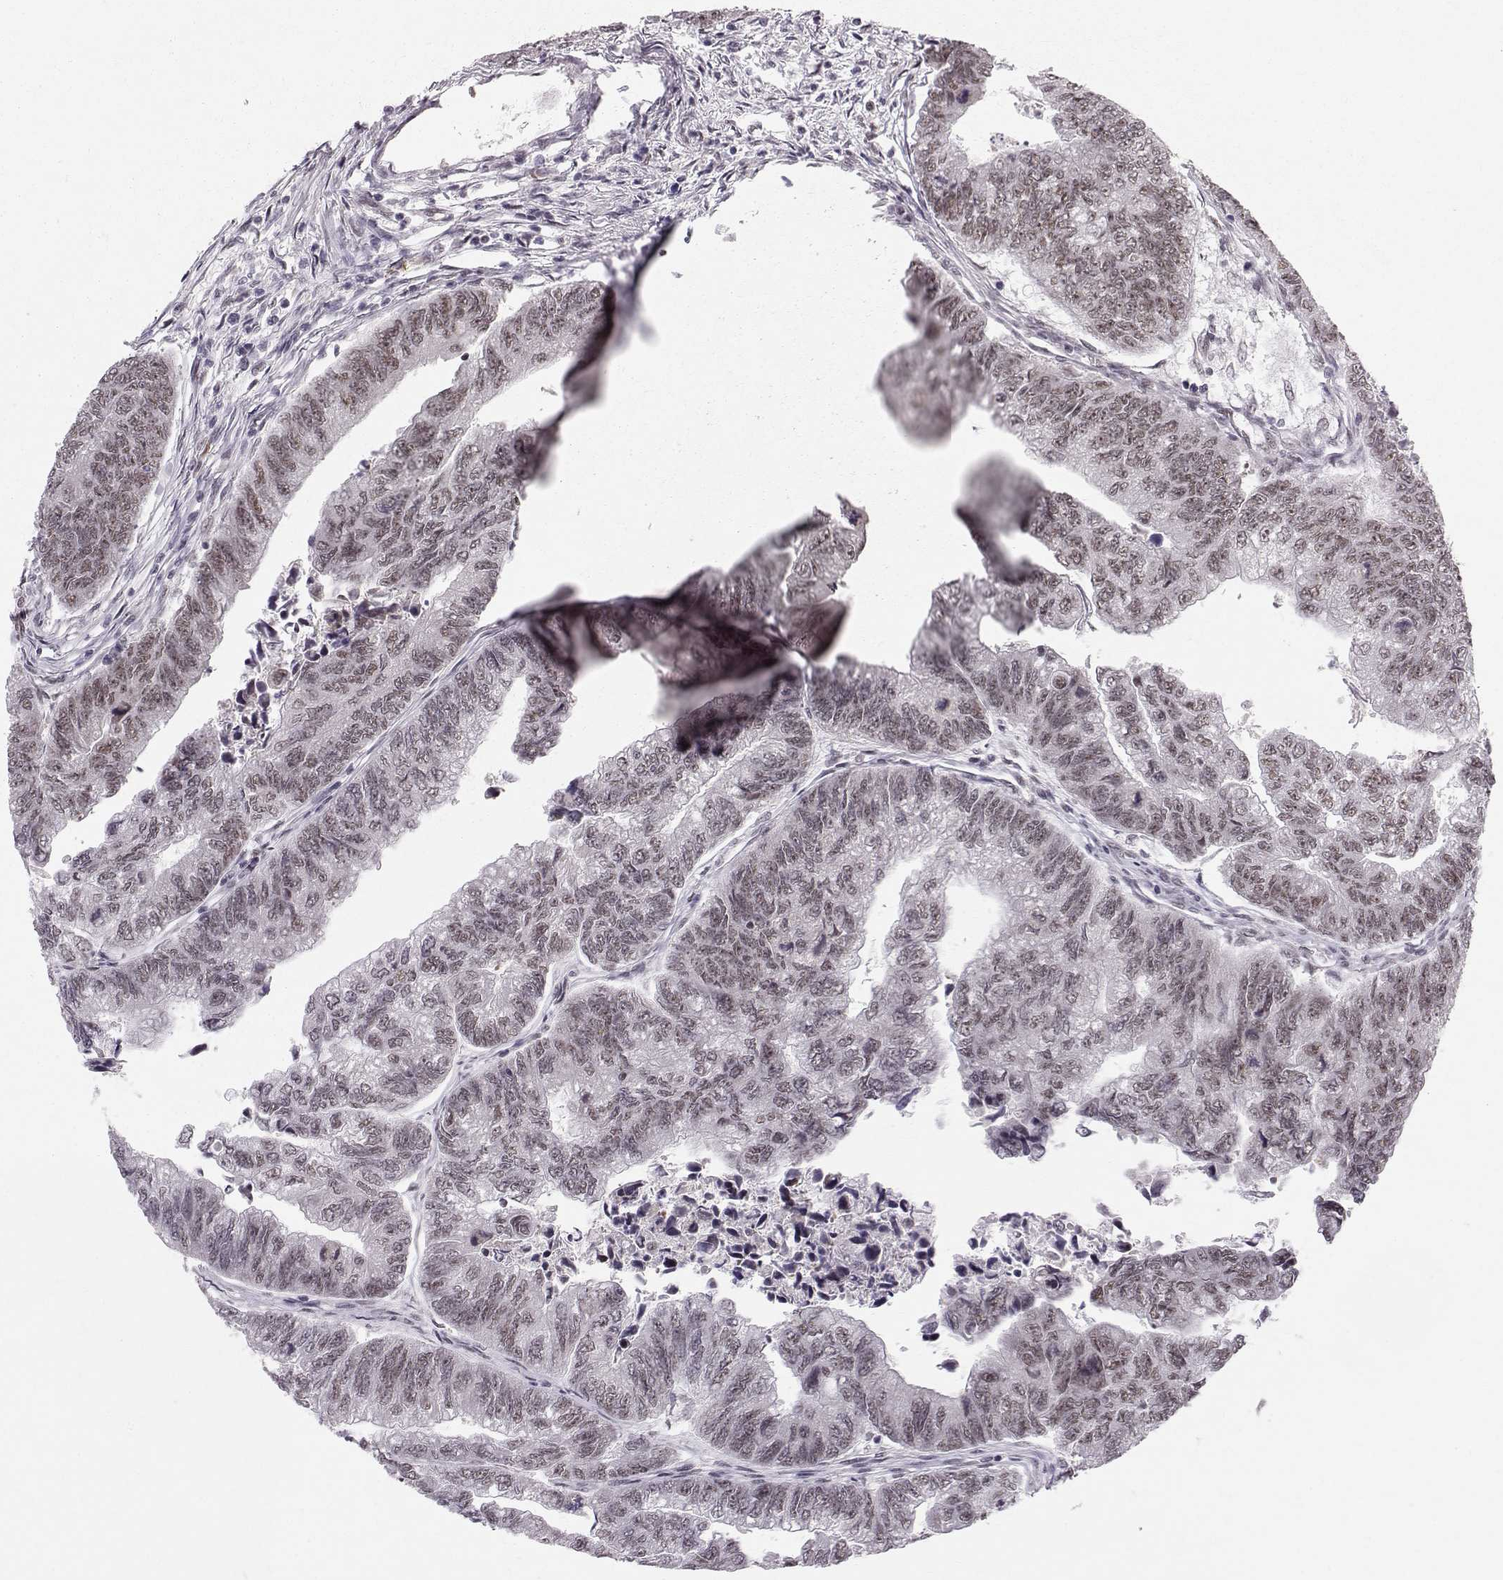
{"staining": {"intensity": "weak", "quantity": "25%-75%", "location": "nuclear"}, "tissue": "colorectal cancer", "cell_type": "Tumor cells", "image_type": "cancer", "snomed": [{"axis": "morphology", "description": "Adenocarcinoma, NOS"}, {"axis": "topography", "description": "Colon"}], "caption": "Approximately 25%-75% of tumor cells in adenocarcinoma (colorectal) display weak nuclear protein staining as visualized by brown immunohistochemical staining.", "gene": "RPP38", "patient": {"sex": "female", "age": 65}}